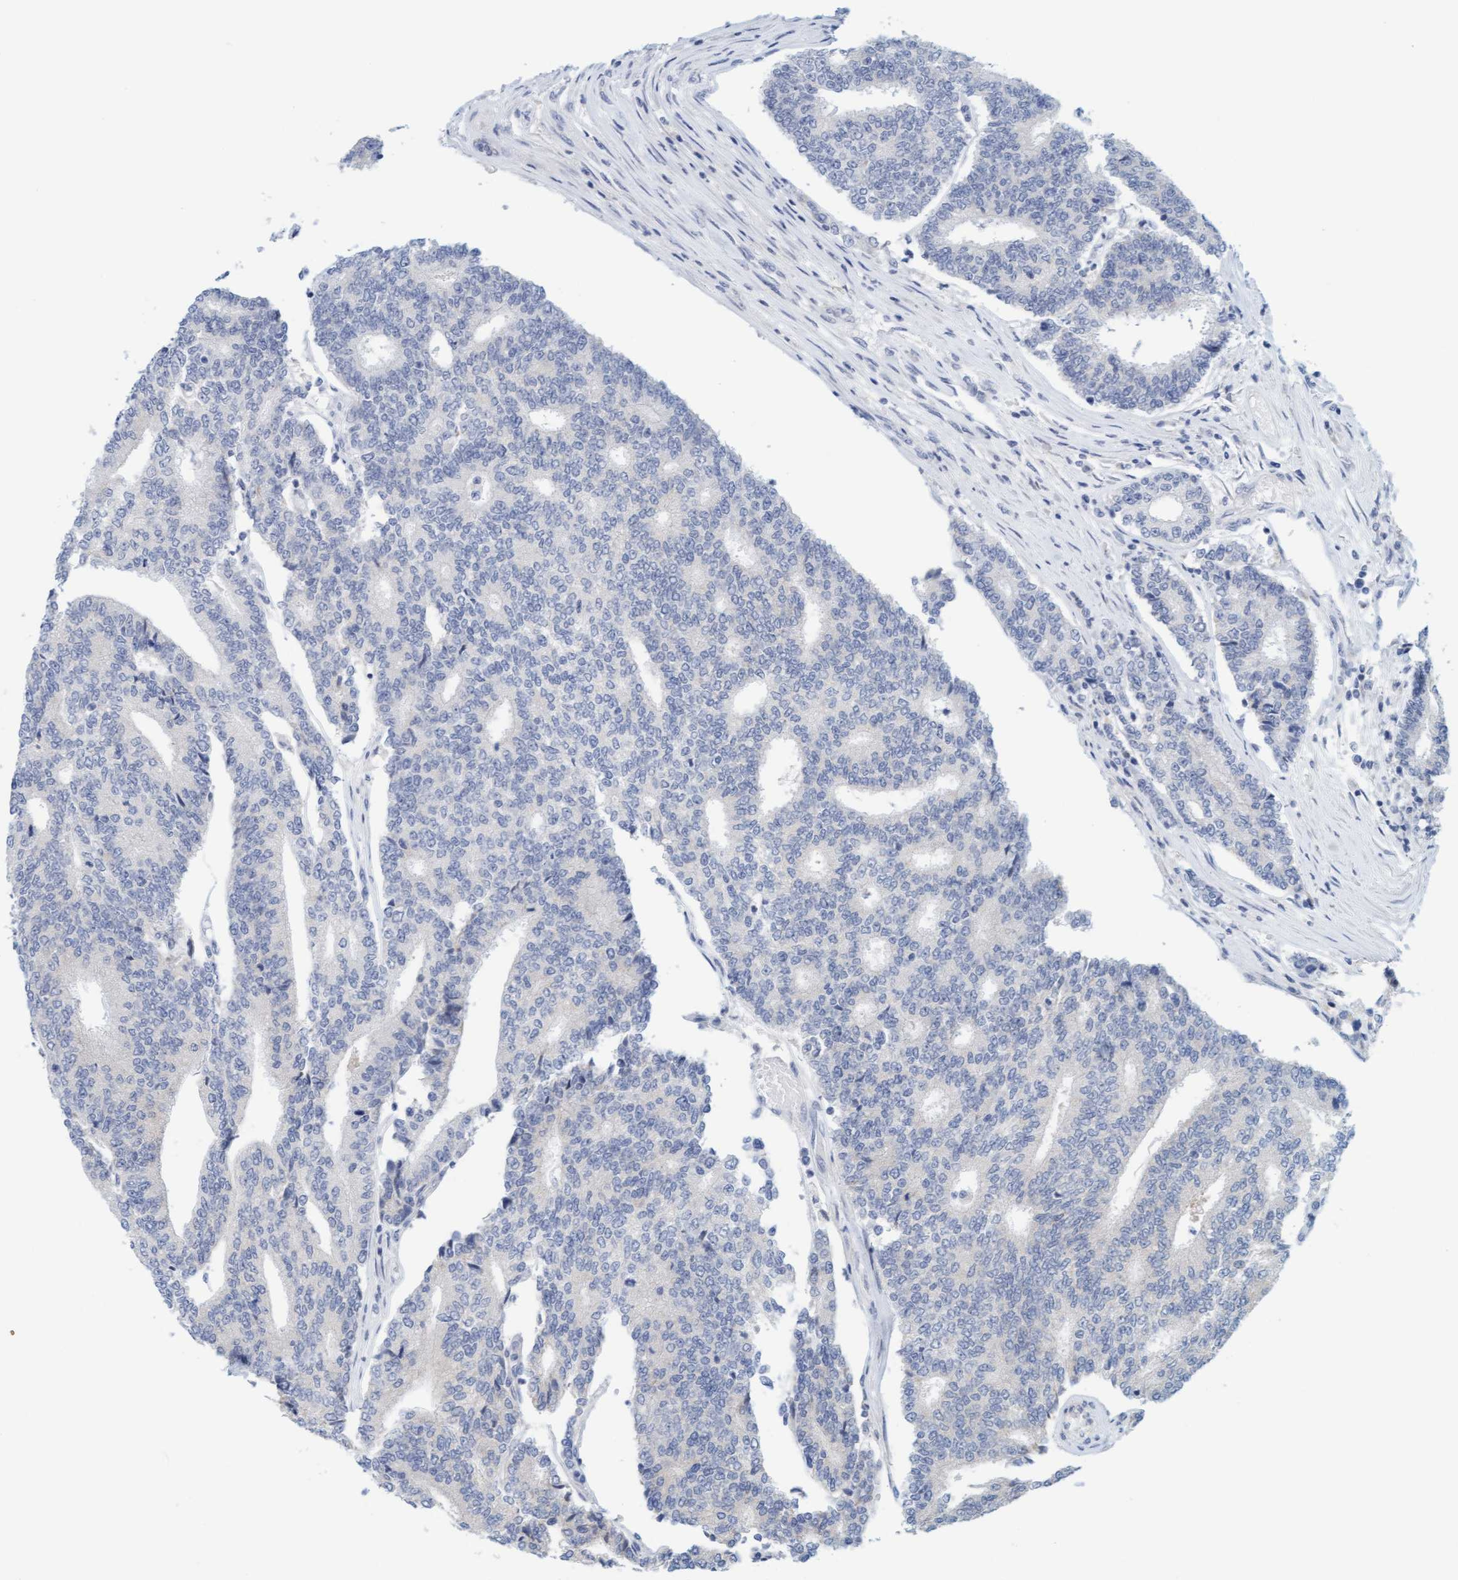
{"staining": {"intensity": "negative", "quantity": "none", "location": "none"}, "tissue": "prostate cancer", "cell_type": "Tumor cells", "image_type": "cancer", "snomed": [{"axis": "morphology", "description": "Normal tissue, NOS"}, {"axis": "morphology", "description": "Adenocarcinoma, High grade"}, {"axis": "topography", "description": "Prostate"}, {"axis": "topography", "description": "Seminal veicle"}], "caption": "High magnification brightfield microscopy of prostate cancer (high-grade adenocarcinoma) stained with DAB (brown) and counterstained with hematoxylin (blue): tumor cells show no significant staining. (DAB immunohistochemistry (IHC) visualized using brightfield microscopy, high magnification).", "gene": "CPA3", "patient": {"sex": "male", "age": 55}}